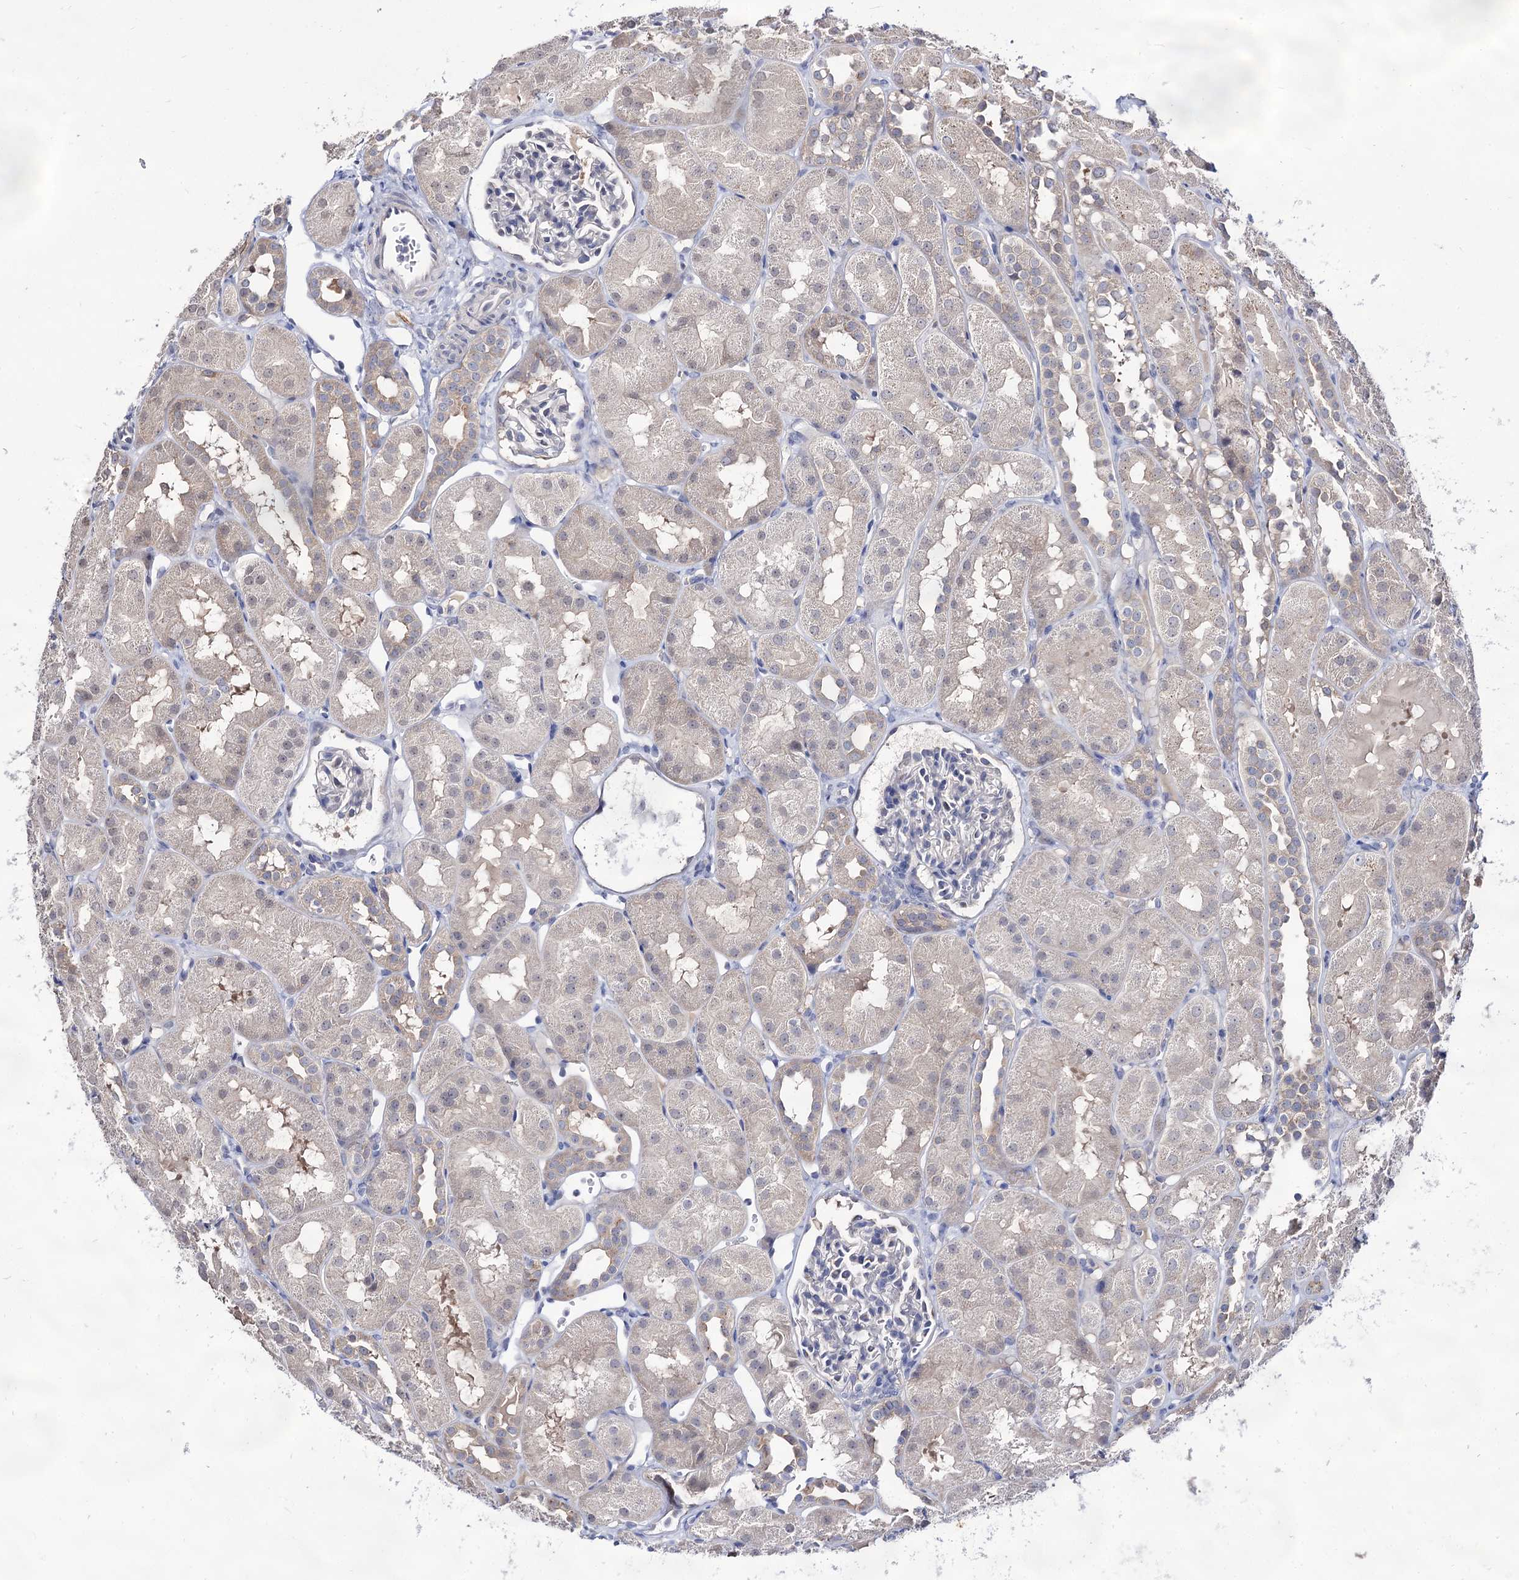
{"staining": {"intensity": "negative", "quantity": "none", "location": "none"}, "tissue": "kidney", "cell_type": "Cells in glomeruli", "image_type": "normal", "snomed": [{"axis": "morphology", "description": "Normal tissue, NOS"}, {"axis": "topography", "description": "Kidney"}, {"axis": "topography", "description": "Urinary bladder"}], "caption": "Immunohistochemical staining of unremarkable kidney reveals no significant positivity in cells in glomeruli. (Immunohistochemistry (ihc), brightfield microscopy, high magnification).", "gene": "ARFIP2", "patient": {"sex": "male", "age": 16}}